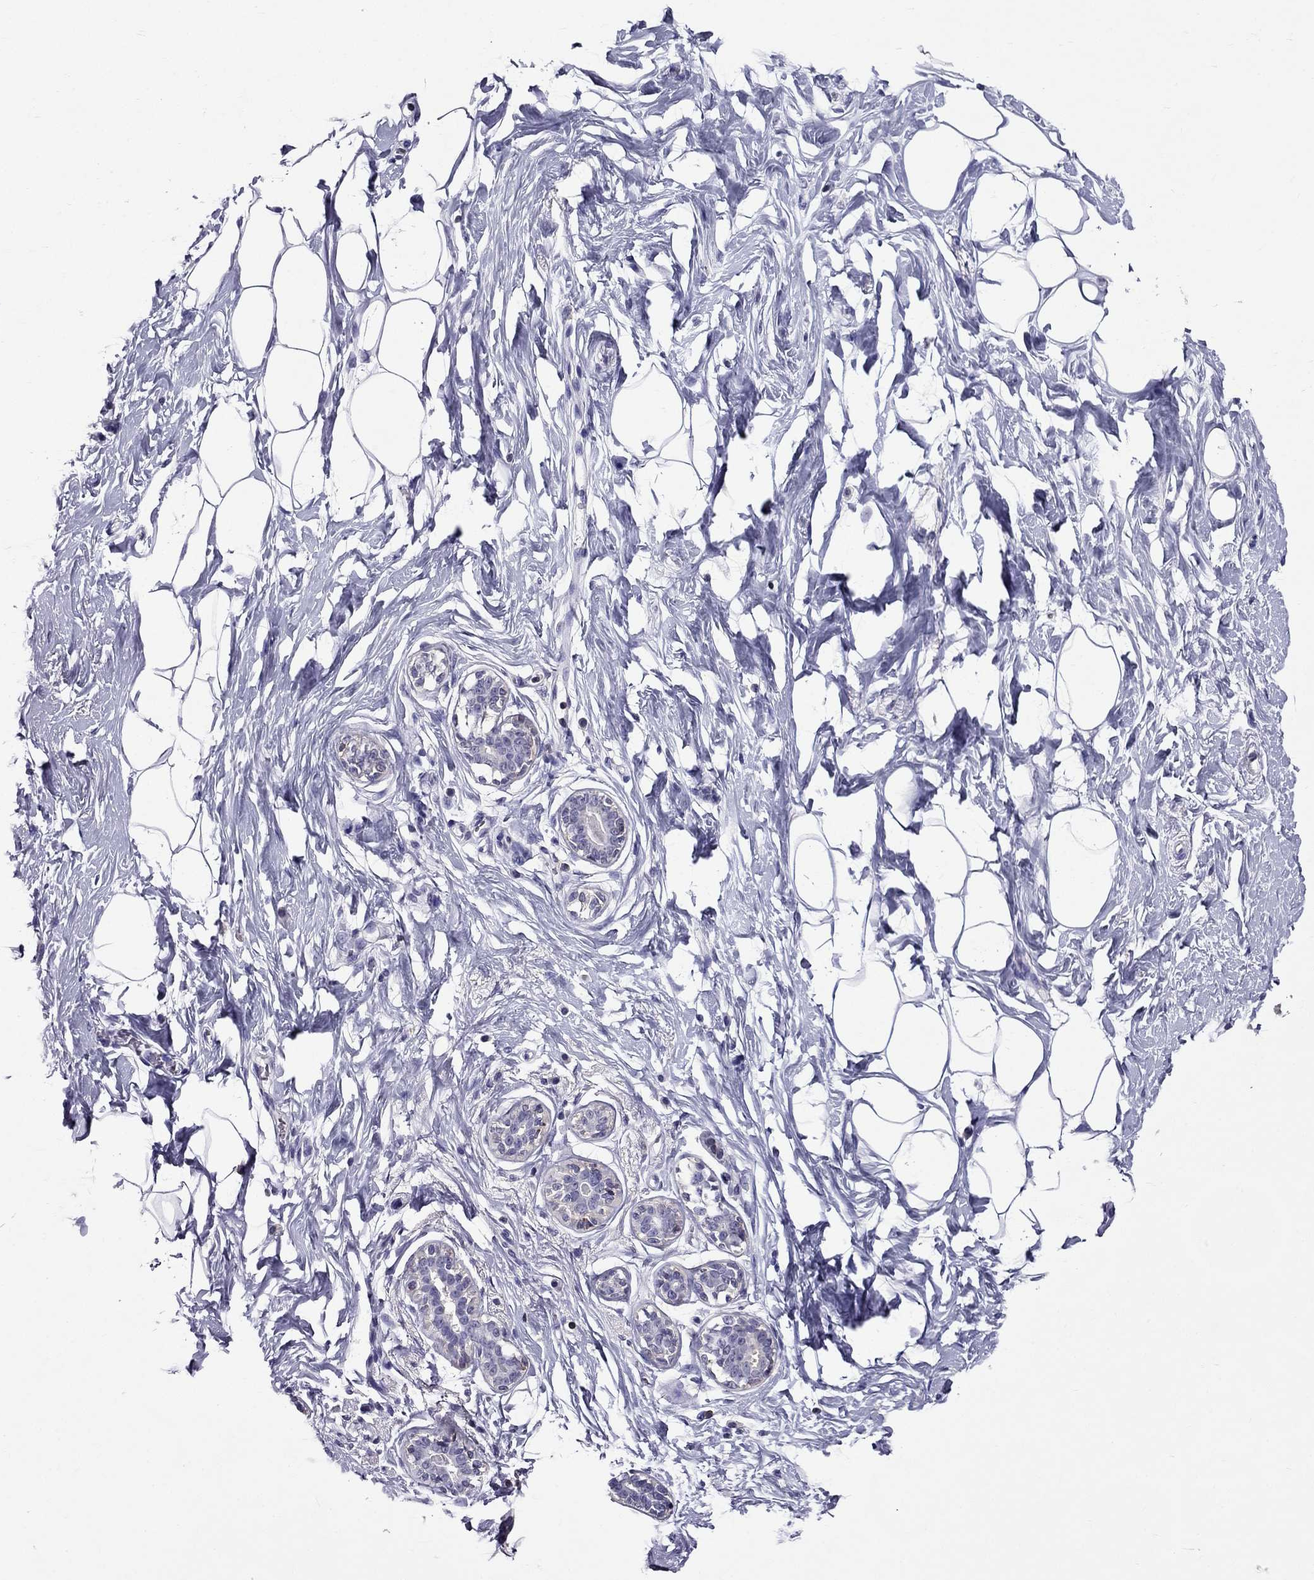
{"staining": {"intensity": "negative", "quantity": "none", "location": "none"}, "tissue": "breast", "cell_type": "Adipocytes", "image_type": "normal", "snomed": [{"axis": "morphology", "description": "Normal tissue, NOS"}, {"axis": "morphology", "description": "Lobular carcinoma, in situ"}, {"axis": "topography", "description": "Breast"}], "caption": "Breast stained for a protein using immunohistochemistry (IHC) exhibits no positivity adipocytes.", "gene": "AAK1", "patient": {"sex": "female", "age": 35}}